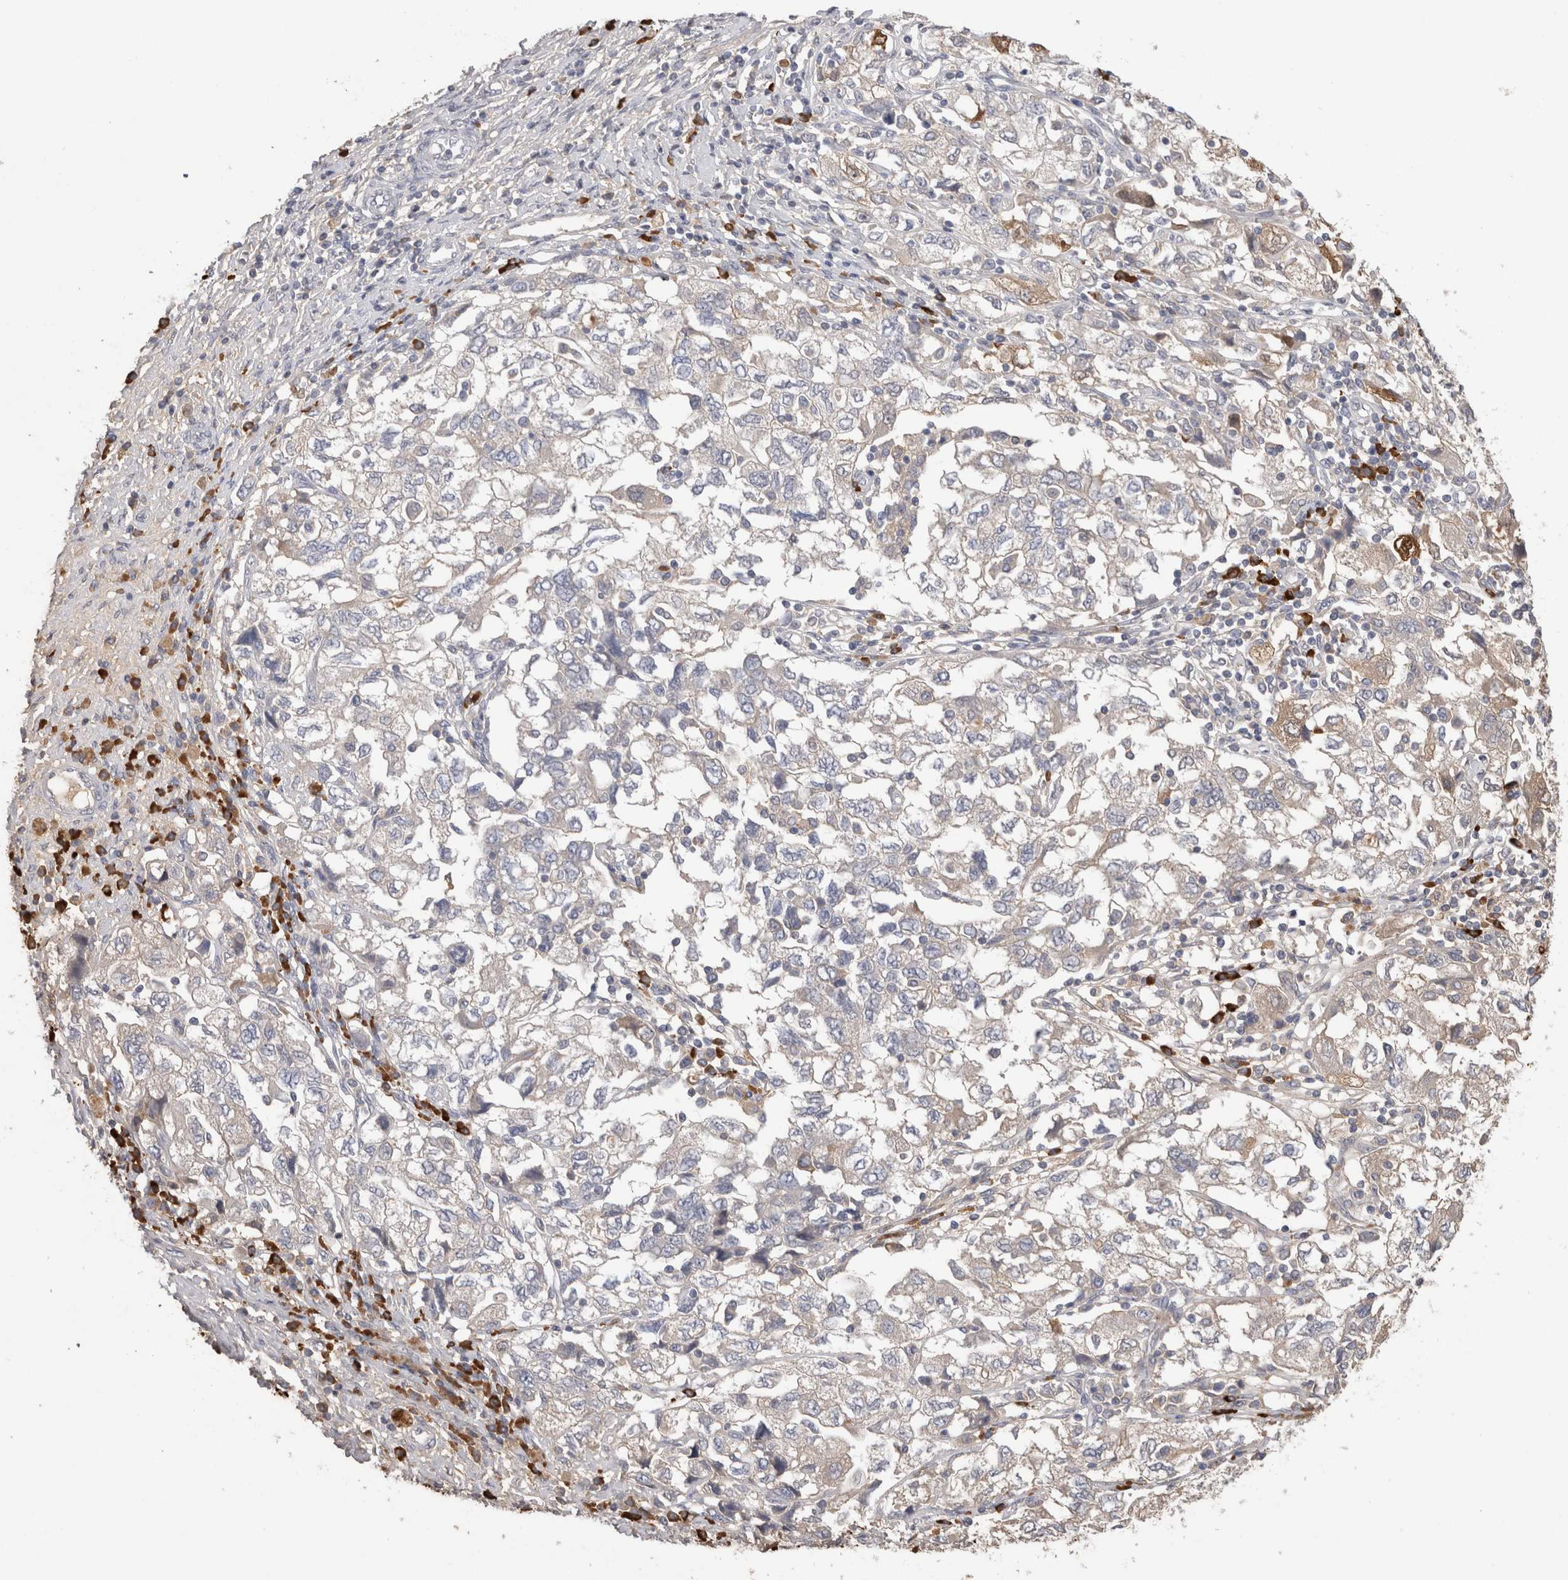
{"staining": {"intensity": "negative", "quantity": "none", "location": "none"}, "tissue": "ovarian cancer", "cell_type": "Tumor cells", "image_type": "cancer", "snomed": [{"axis": "morphology", "description": "Carcinoma, NOS"}, {"axis": "morphology", "description": "Cystadenocarcinoma, serous, NOS"}, {"axis": "topography", "description": "Ovary"}], "caption": "High magnification brightfield microscopy of ovarian cancer (serous cystadenocarcinoma) stained with DAB (brown) and counterstained with hematoxylin (blue): tumor cells show no significant positivity.", "gene": "PPP3CC", "patient": {"sex": "female", "age": 69}}